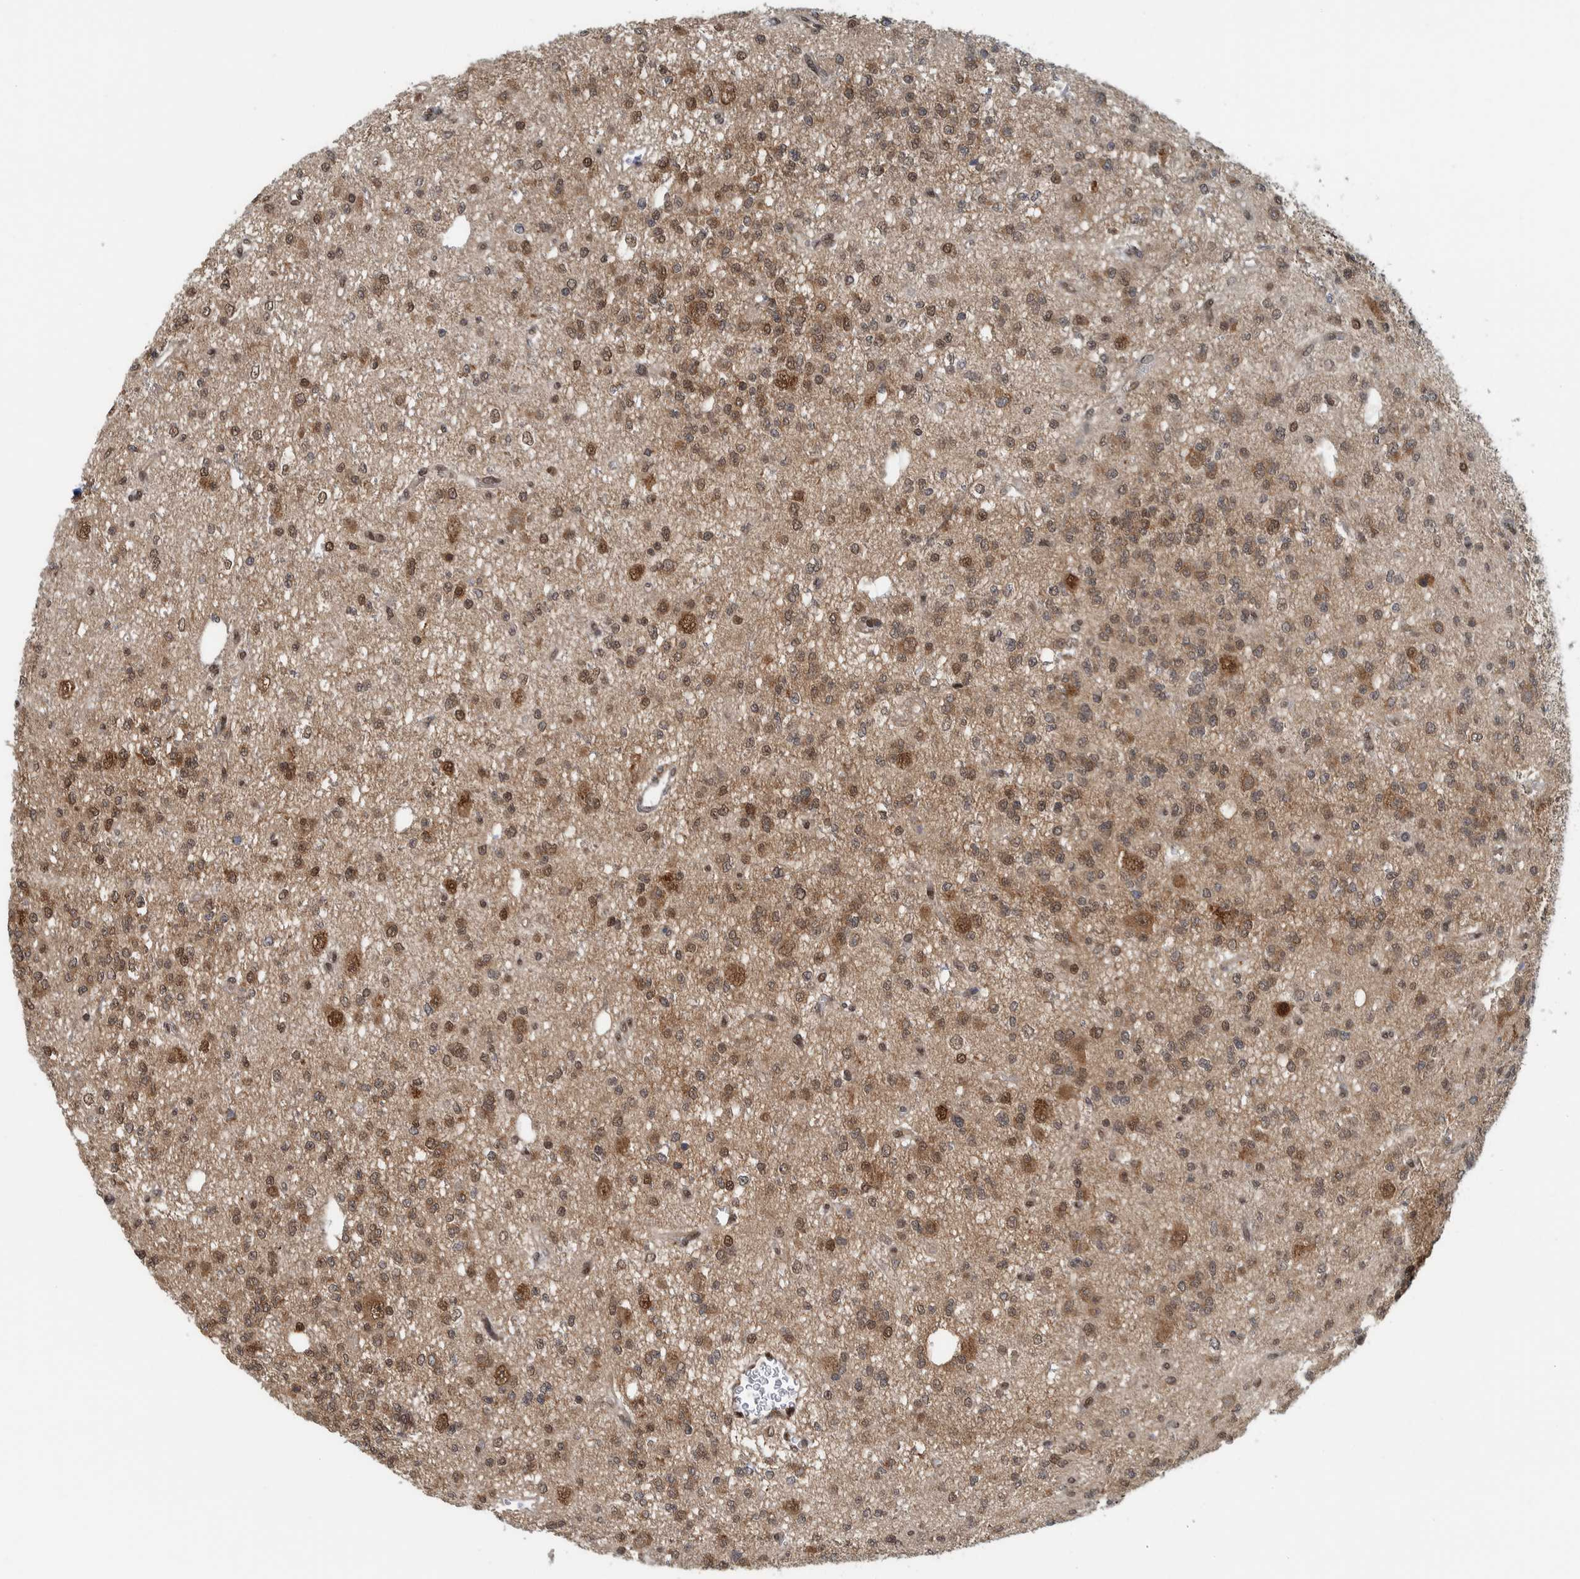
{"staining": {"intensity": "moderate", "quantity": ">75%", "location": "cytoplasmic/membranous,nuclear"}, "tissue": "glioma", "cell_type": "Tumor cells", "image_type": "cancer", "snomed": [{"axis": "morphology", "description": "Glioma, malignant, Low grade"}, {"axis": "topography", "description": "Brain"}], "caption": "Immunohistochemistry of human malignant low-grade glioma exhibits medium levels of moderate cytoplasmic/membranous and nuclear positivity in about >75% of tumor cells. The staining was performed using DAB, with brown indicating positive protein expression. Nuclei are stained blue with hematoxylin.", "gene": "COPS3", "patient": {"sex": "male", "age": 38}}